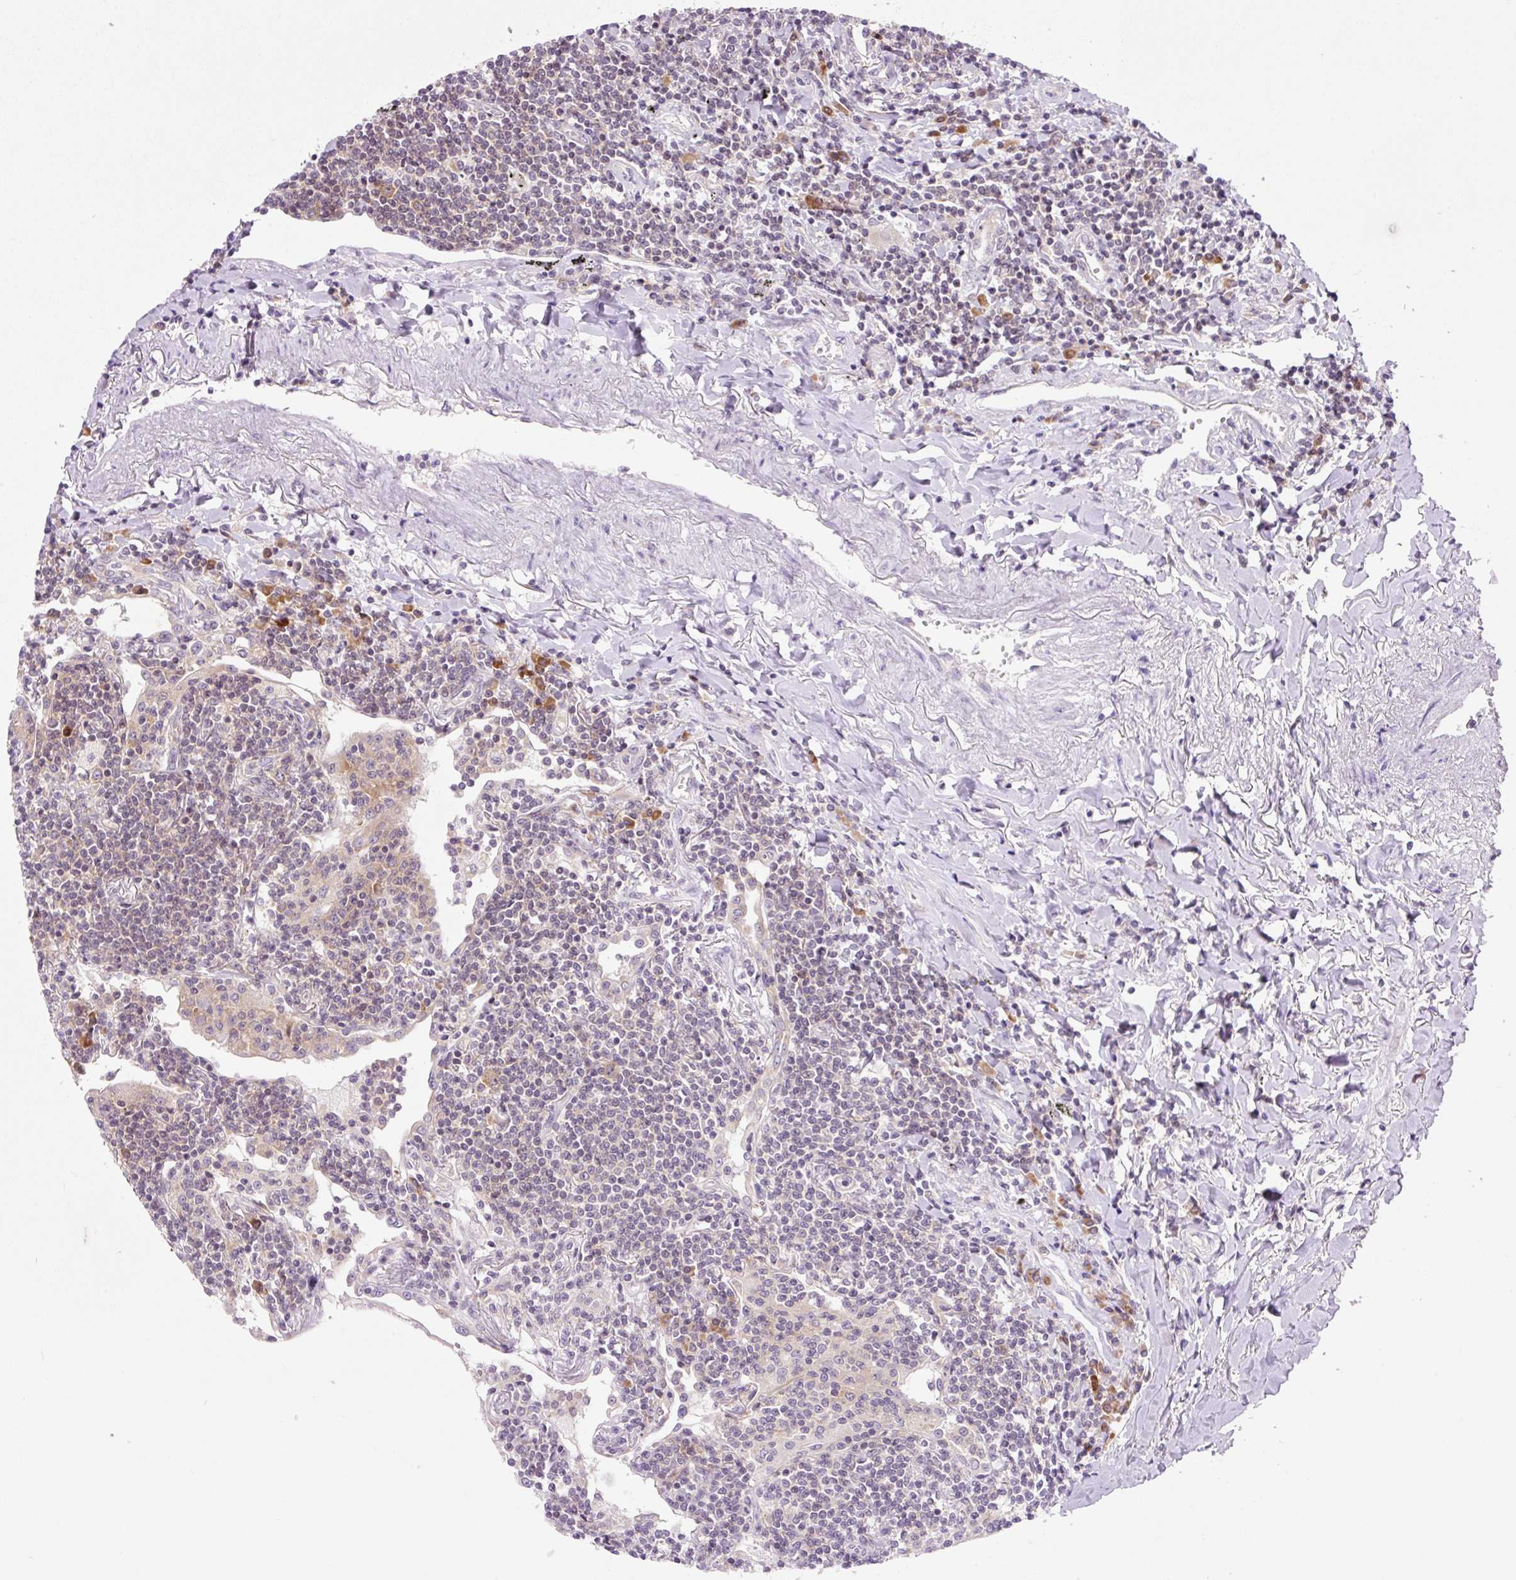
{"staining": {"intensity": "negative", "quantity": "none", "location": "none"}, "tissue": "lymphoma", "cell_type": "Tumor cells", "image_type": "cancer", "snomed": [{"axis": "morphology", "description": "Malignant lymphoma, non-Hodgkin's type, Low grade"}, {"axis": "topography", "description": "Lung"}], "caption": "Micrograph shows no significant protein staining in tumor cells of low-grade malignant lymphoma, non-Hodgkin's type.", "gene": "RPL41", "patient": {"sex": "female", "age": 71}}